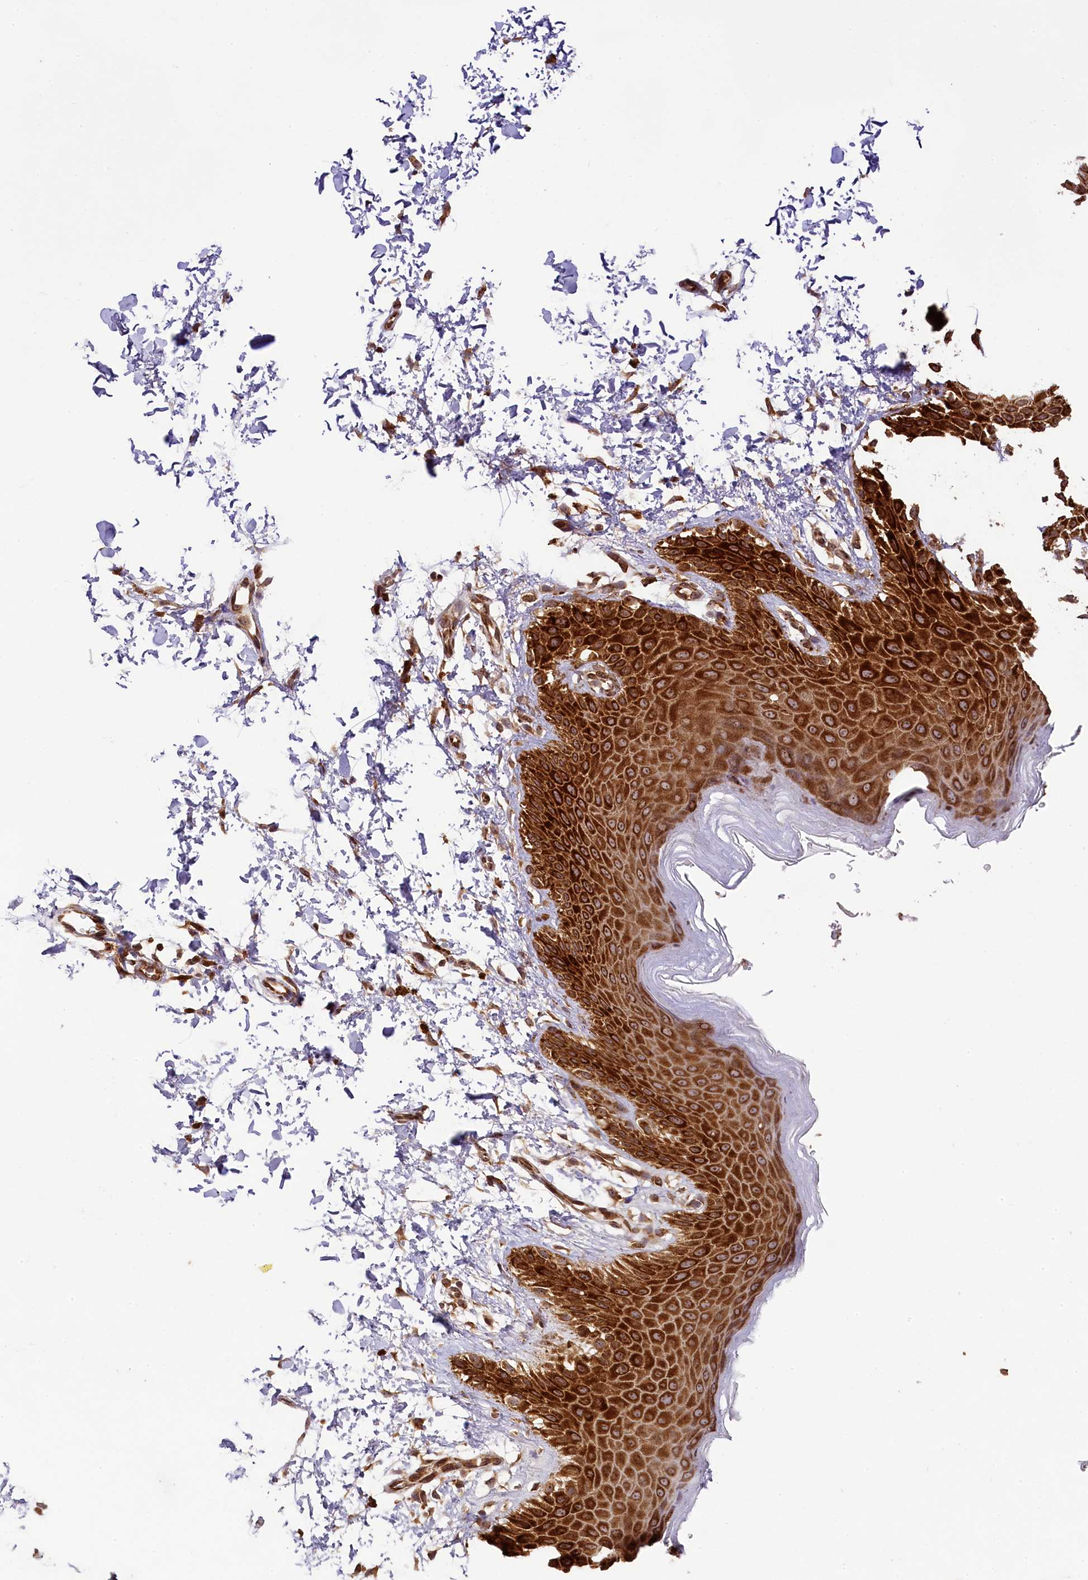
{"staining": {"intensity": "strong", "quantity": ">75%", "location": "cytoplasmic/membranous,nuclear"}, "tissue": "skin", "cell_type": "Epidermal cells", "image_type": "normal", "snomed": [{"axis": "morphology", "description": "Normal tissue, NOS"}, {"axis": "topography", "description": "Anal"}], "caption": "Immunohistochemical staining of normal human skin demonstrates strong cytoplasmic/membranous,nuclear protein positivity in approximately >75% of epidermal cells. Nuclei are stained in blue.", "gene": "LARP4", "patient": {"sex": "male", "age": 44}}